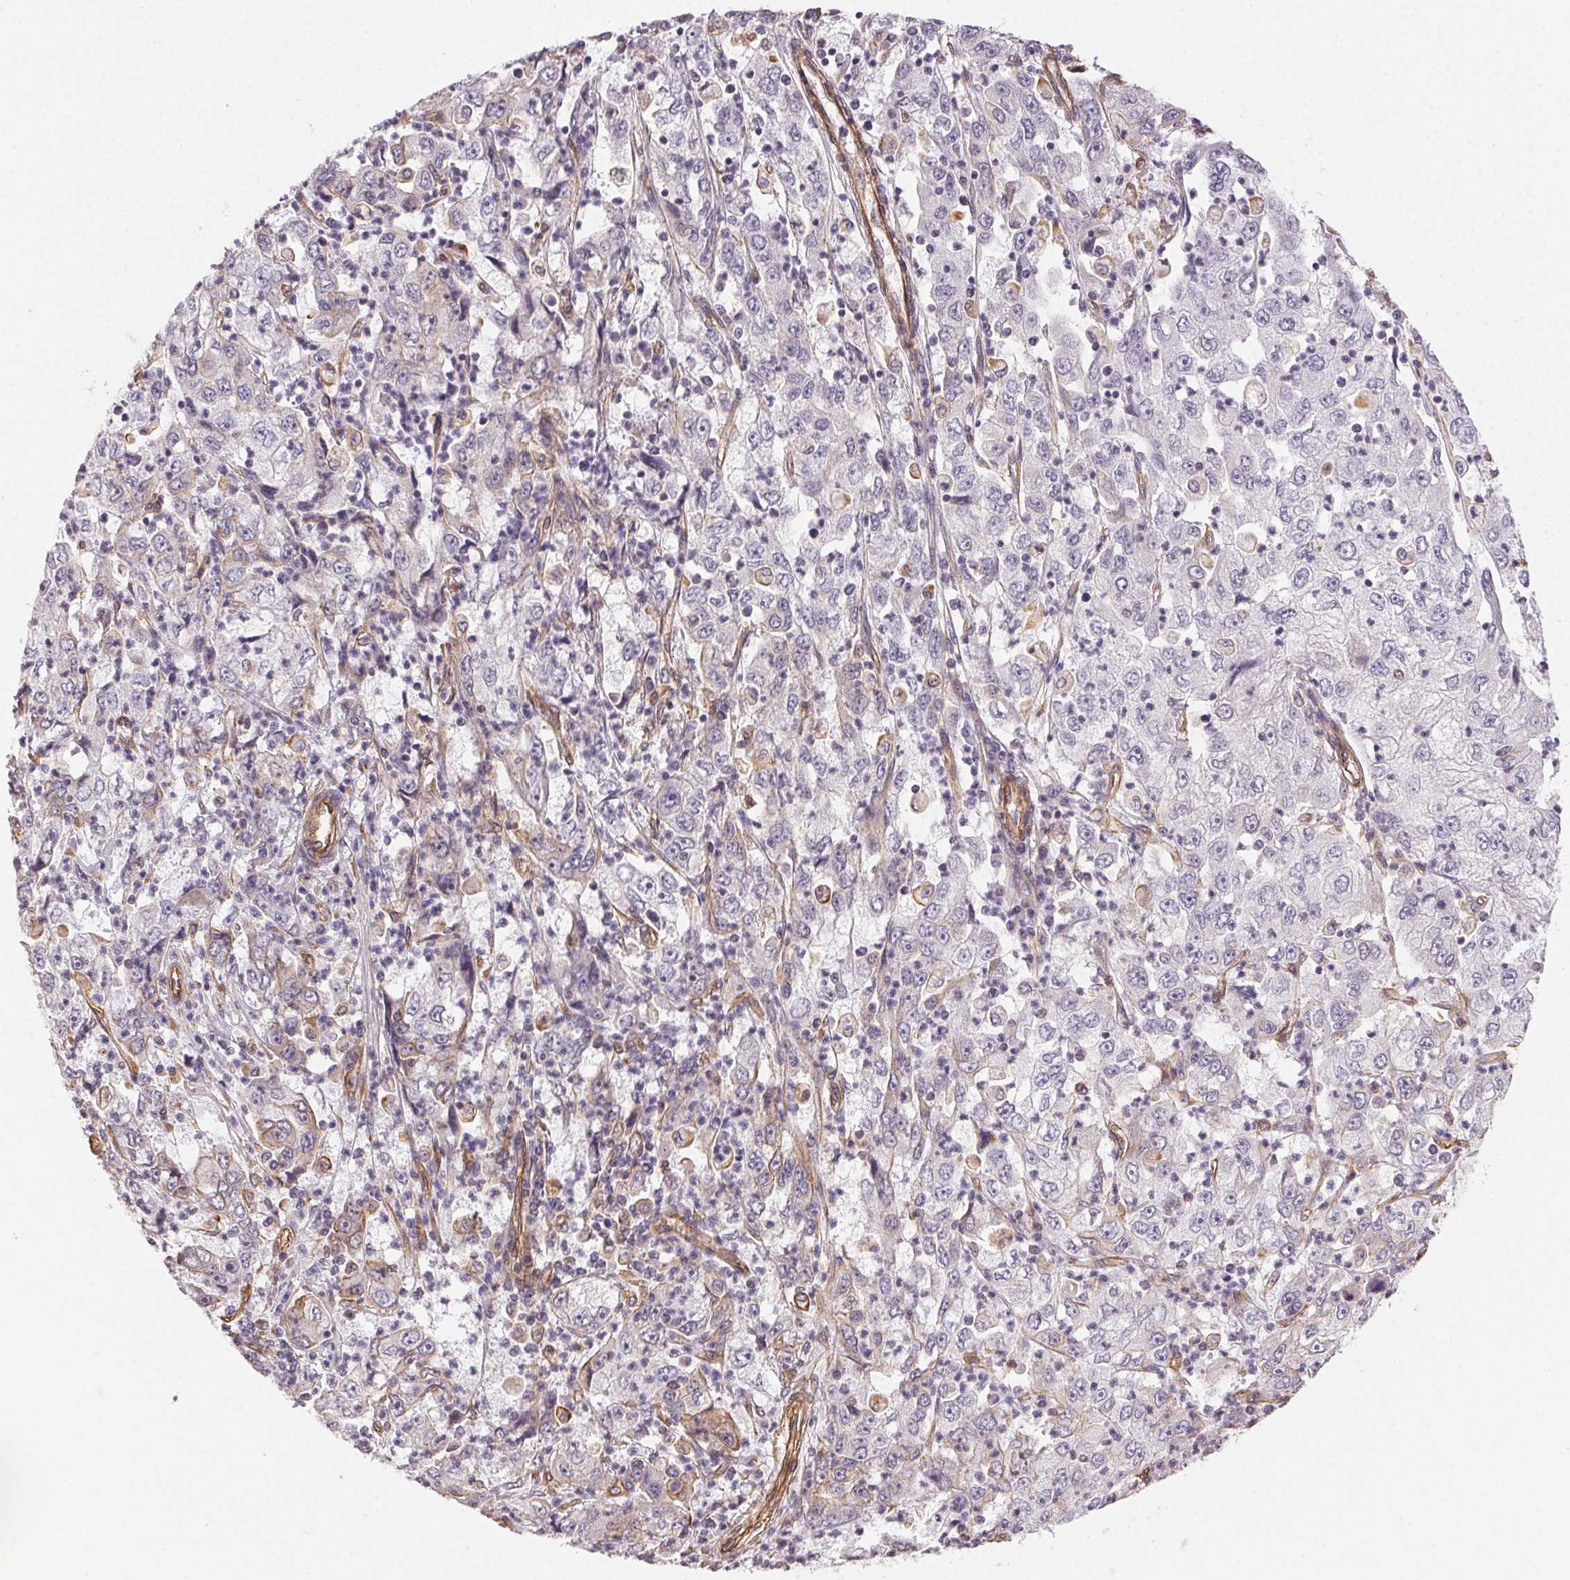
{"staining": {"intensity": "negative", "quantity": "none", "location": "none"}, "tissue": "cervical cancer", "cell_type": "Tumor cells", "image_type": "cancer", "snomed": [{"axis": "morphology", "description": "Squamous cell carcinoma, NOS"}, {"axis": "topography", "description": "Cervix"}], "caption": "The immunohistochemistry (IHC) image has no significant staining in tumor cells of cervical cancer (squamous cell carcinoma) tissue.", "gene": "PLA2G4F", "patient": {"sex": "female", "age": 36}}